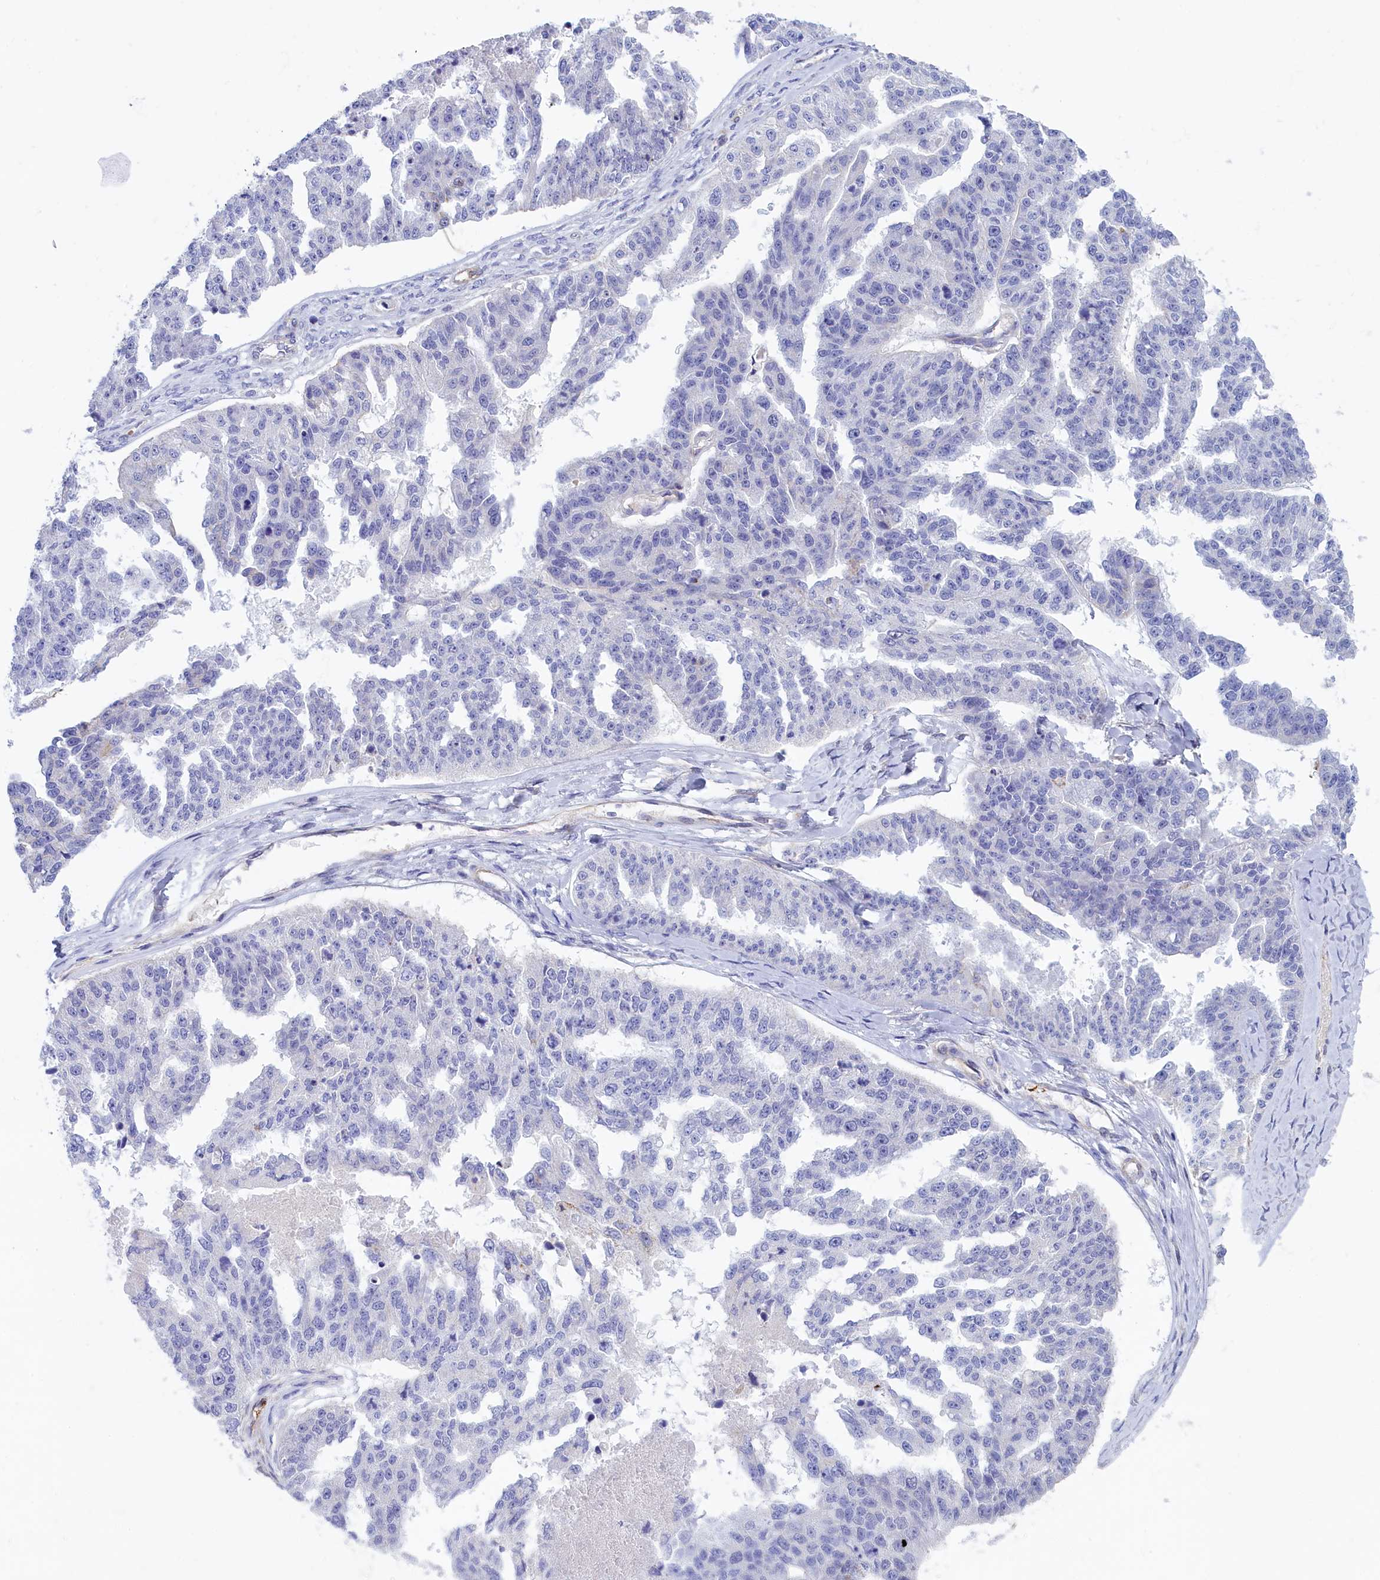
{"staining": {"intensity": "negative", "quantity": "none", "location": "none"}, "tissue": "ovarian cancer", "cell_type": "Tumor cells", "image_type": "cancer", "snomed": [{"axis": "morphology", "description": "Cystadenocarcinoma, serous, NOS"}, {"axis": "topography", "description": "Ovary"}], "caption": "High magnification brightfield microscopy of ovarian serous cystadenocarcinoma stained with DAB (3,3'-diaminobenzidine) (brown) and counterstained with hematoxylin (blue): tumor cells show no significant positivity. The staining is performed using DAB brown chromogen with nuclei counter-stained in using hematoxylin.", "gene": "ABCC12", "patient": {"sex": "female", "age": 58}}